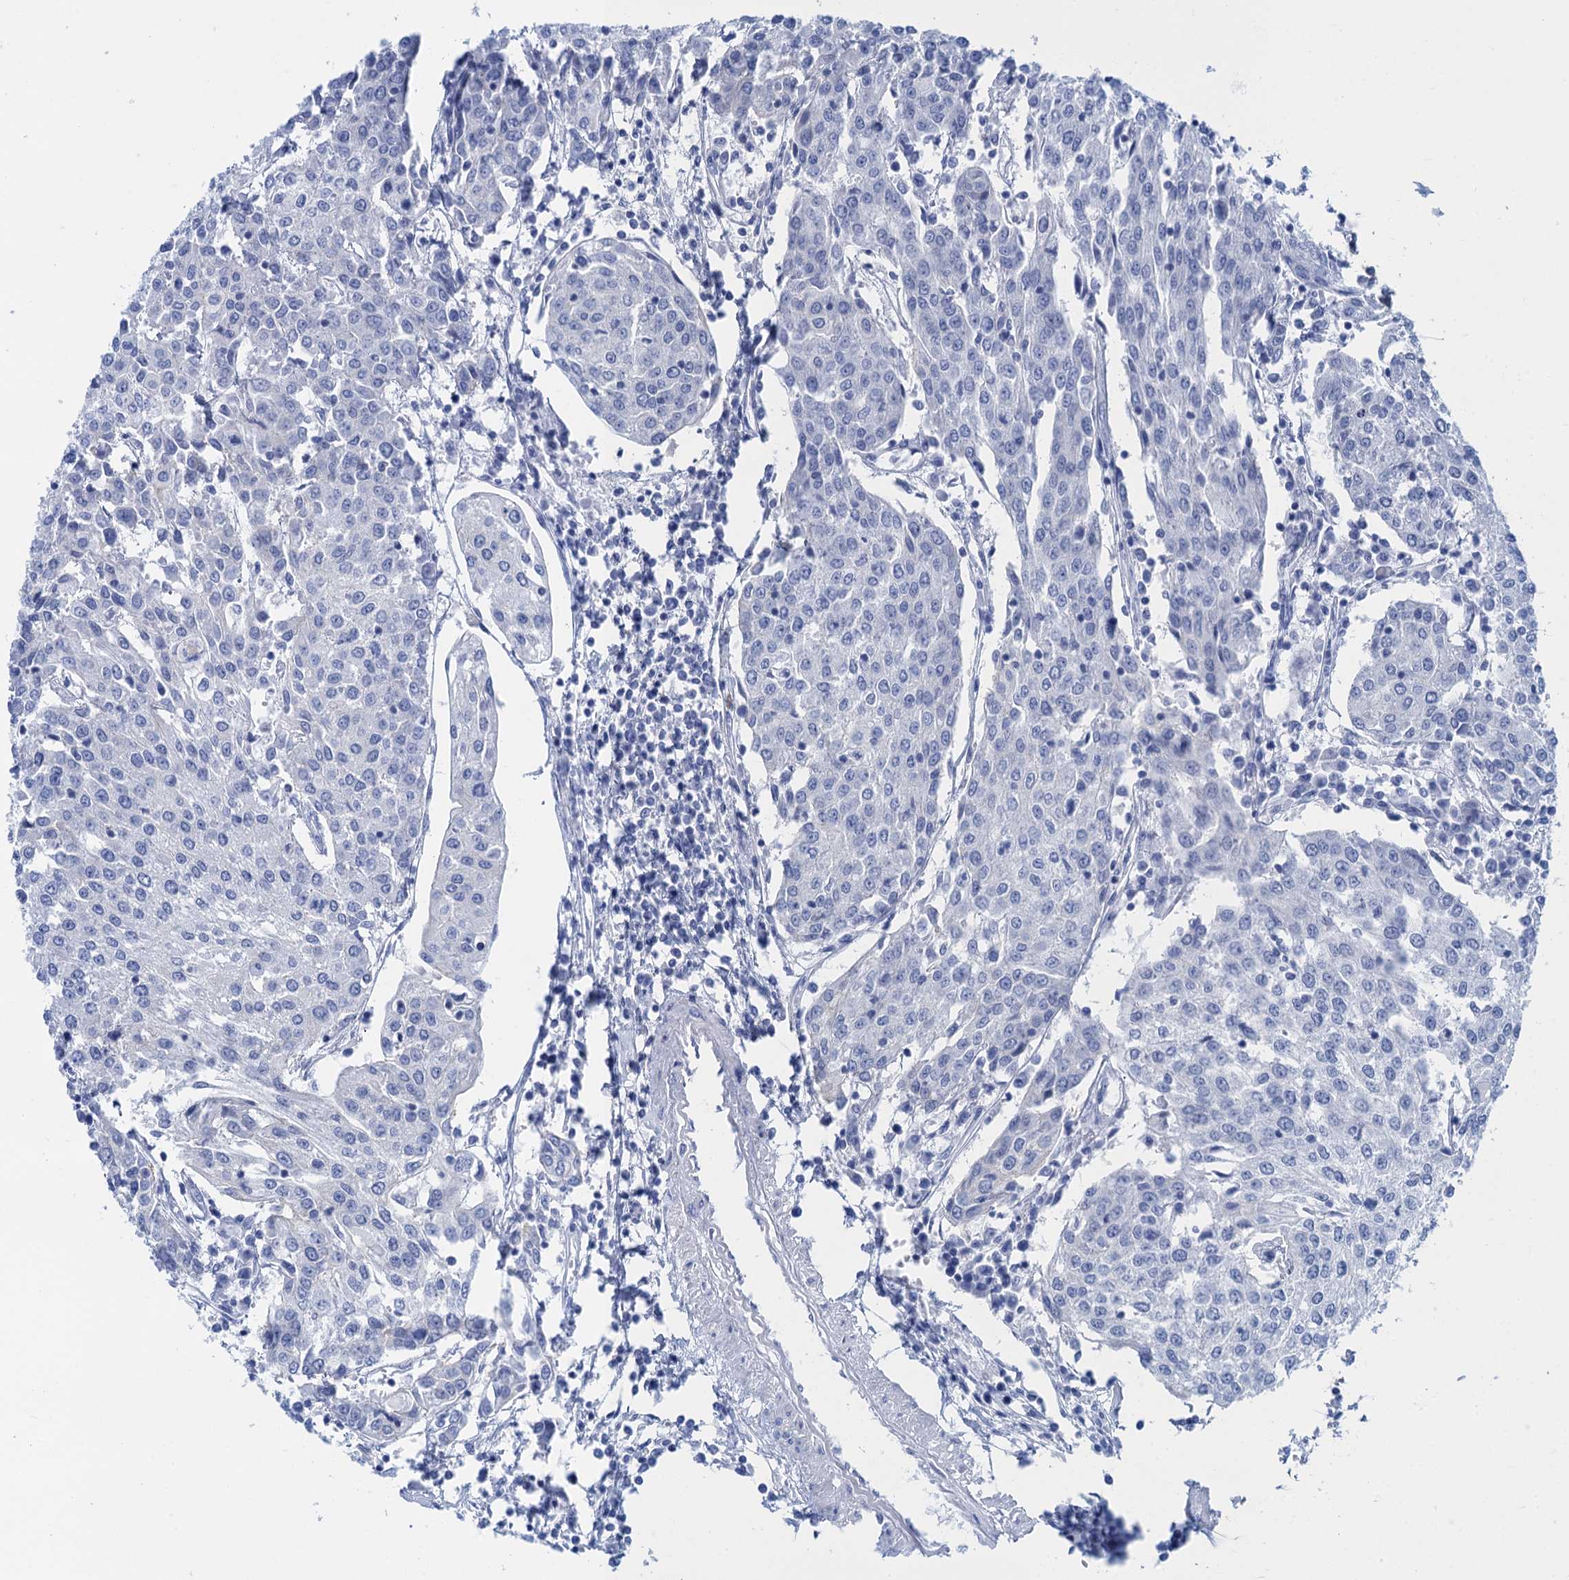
{"staining": {"intensity": "negative", "quantity": "none", "location": "none"}, "tissue": "urothelial cancer", "cell_type": "Tumor cells", "image_type": "cancer", "snomed": [{"axis": "morphology", "description": "Urothelial carcinoma, High grade"}, {"axis": "topography", "description": "Urinary bladder"}], "caption": "Immunohistochemical staining of urothelial carcinoma (high-grade) reveals no significant staining in tumor cells.", "gene": "CALML5", "patient": {"sex": "female", "age": 85}}